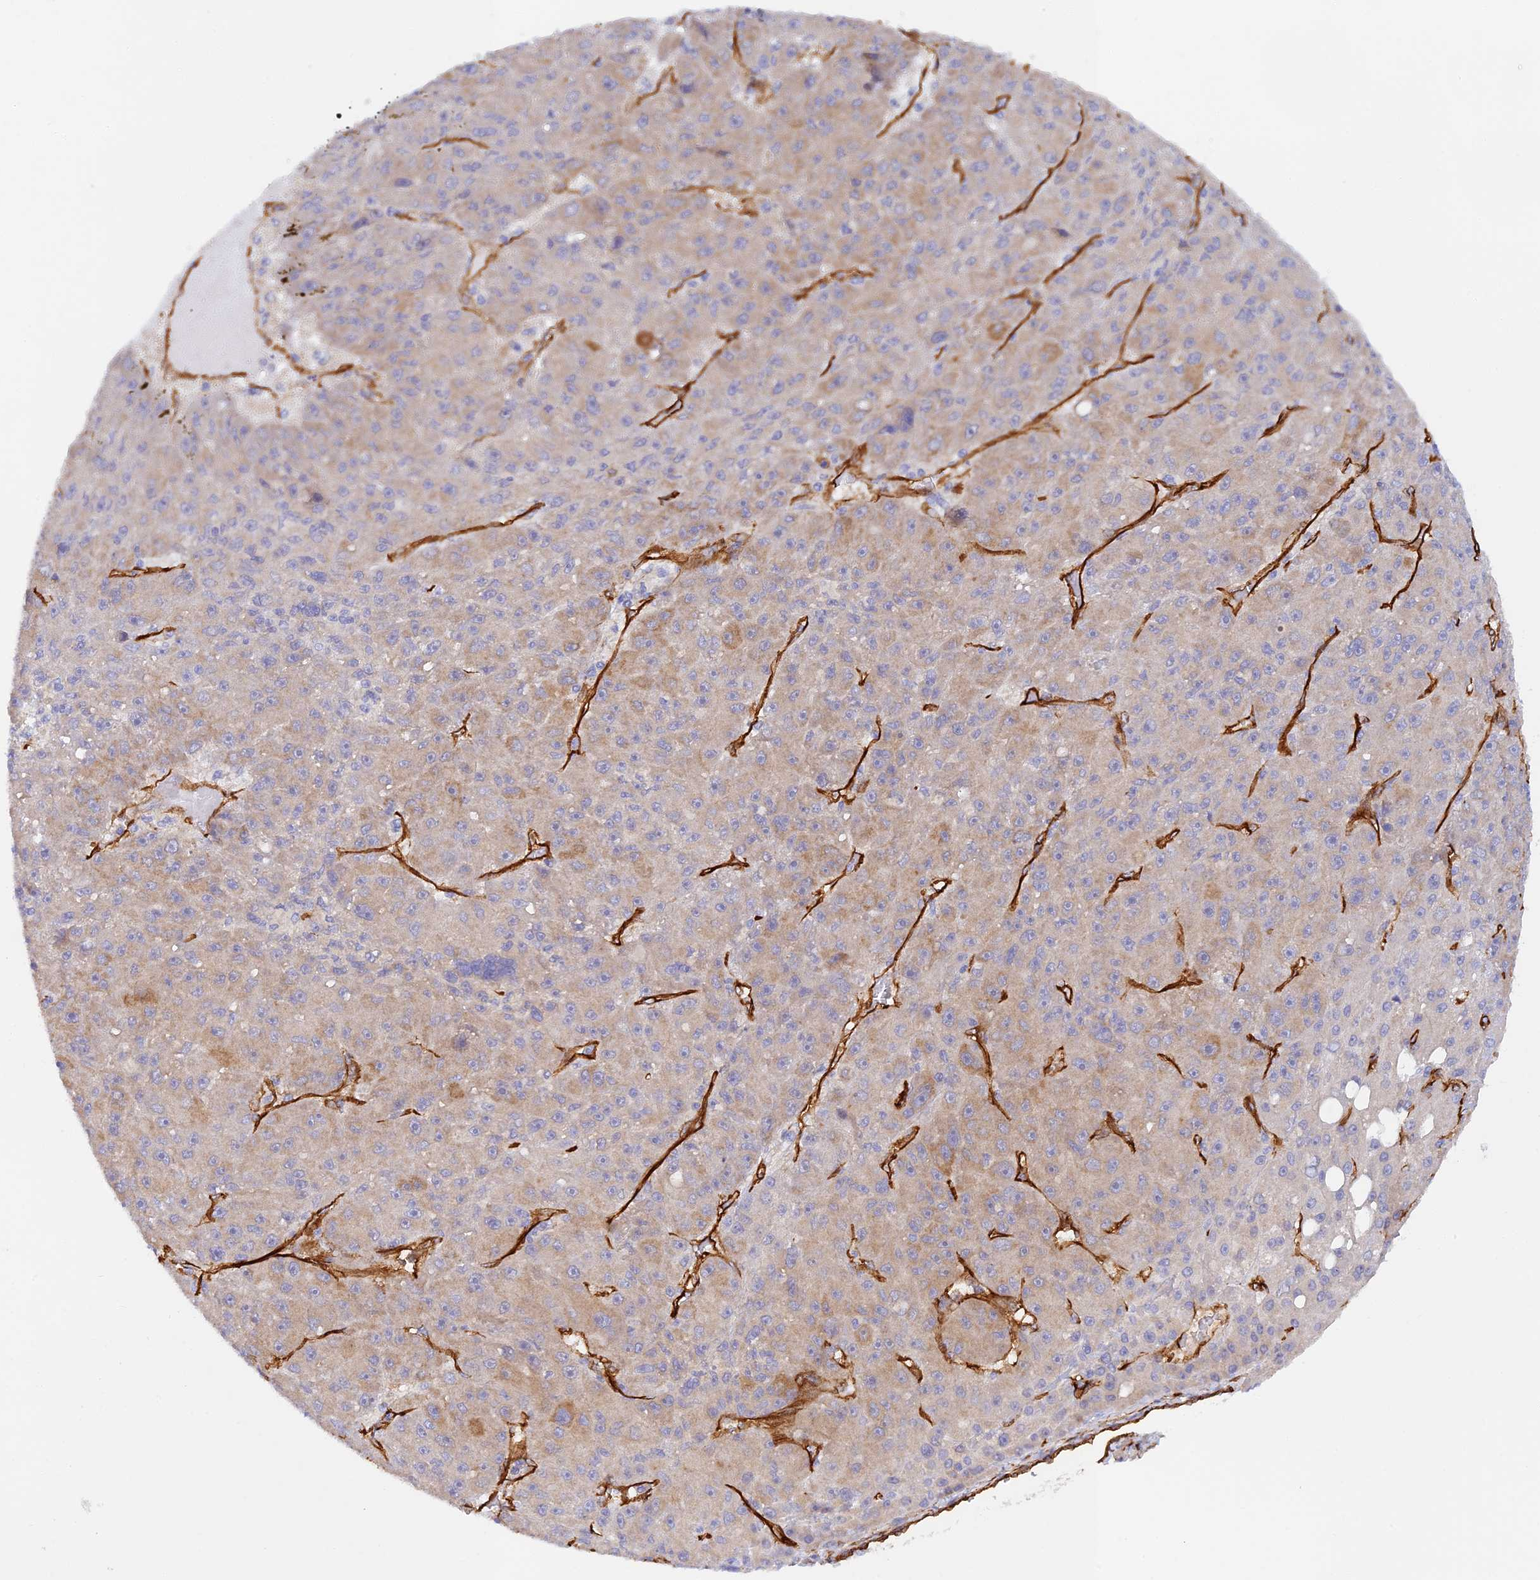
{"staining": {"intensity": "moderate", "quantity": "<25%", "location": "cytoplasmic/membranous"}, "tissue": "liver cancer", "cell_type": "Tumor cells", "image_type": "cancer", "snomed": [{"axis": "morphology", "description": "Carcinoma, Hepatocellular, NOS"}, {"axis": "topography", "description": "Liver"}], "caption": "There is low levels of moderate cytoplasmic/membranous staining in tumor cells of liver cancer (hepatocellular carcinoma), as demonstrated by immunohistochemical staining (brown color).", "gene": "MYO9A", "patient": {"sex": "male", "age": 67}}